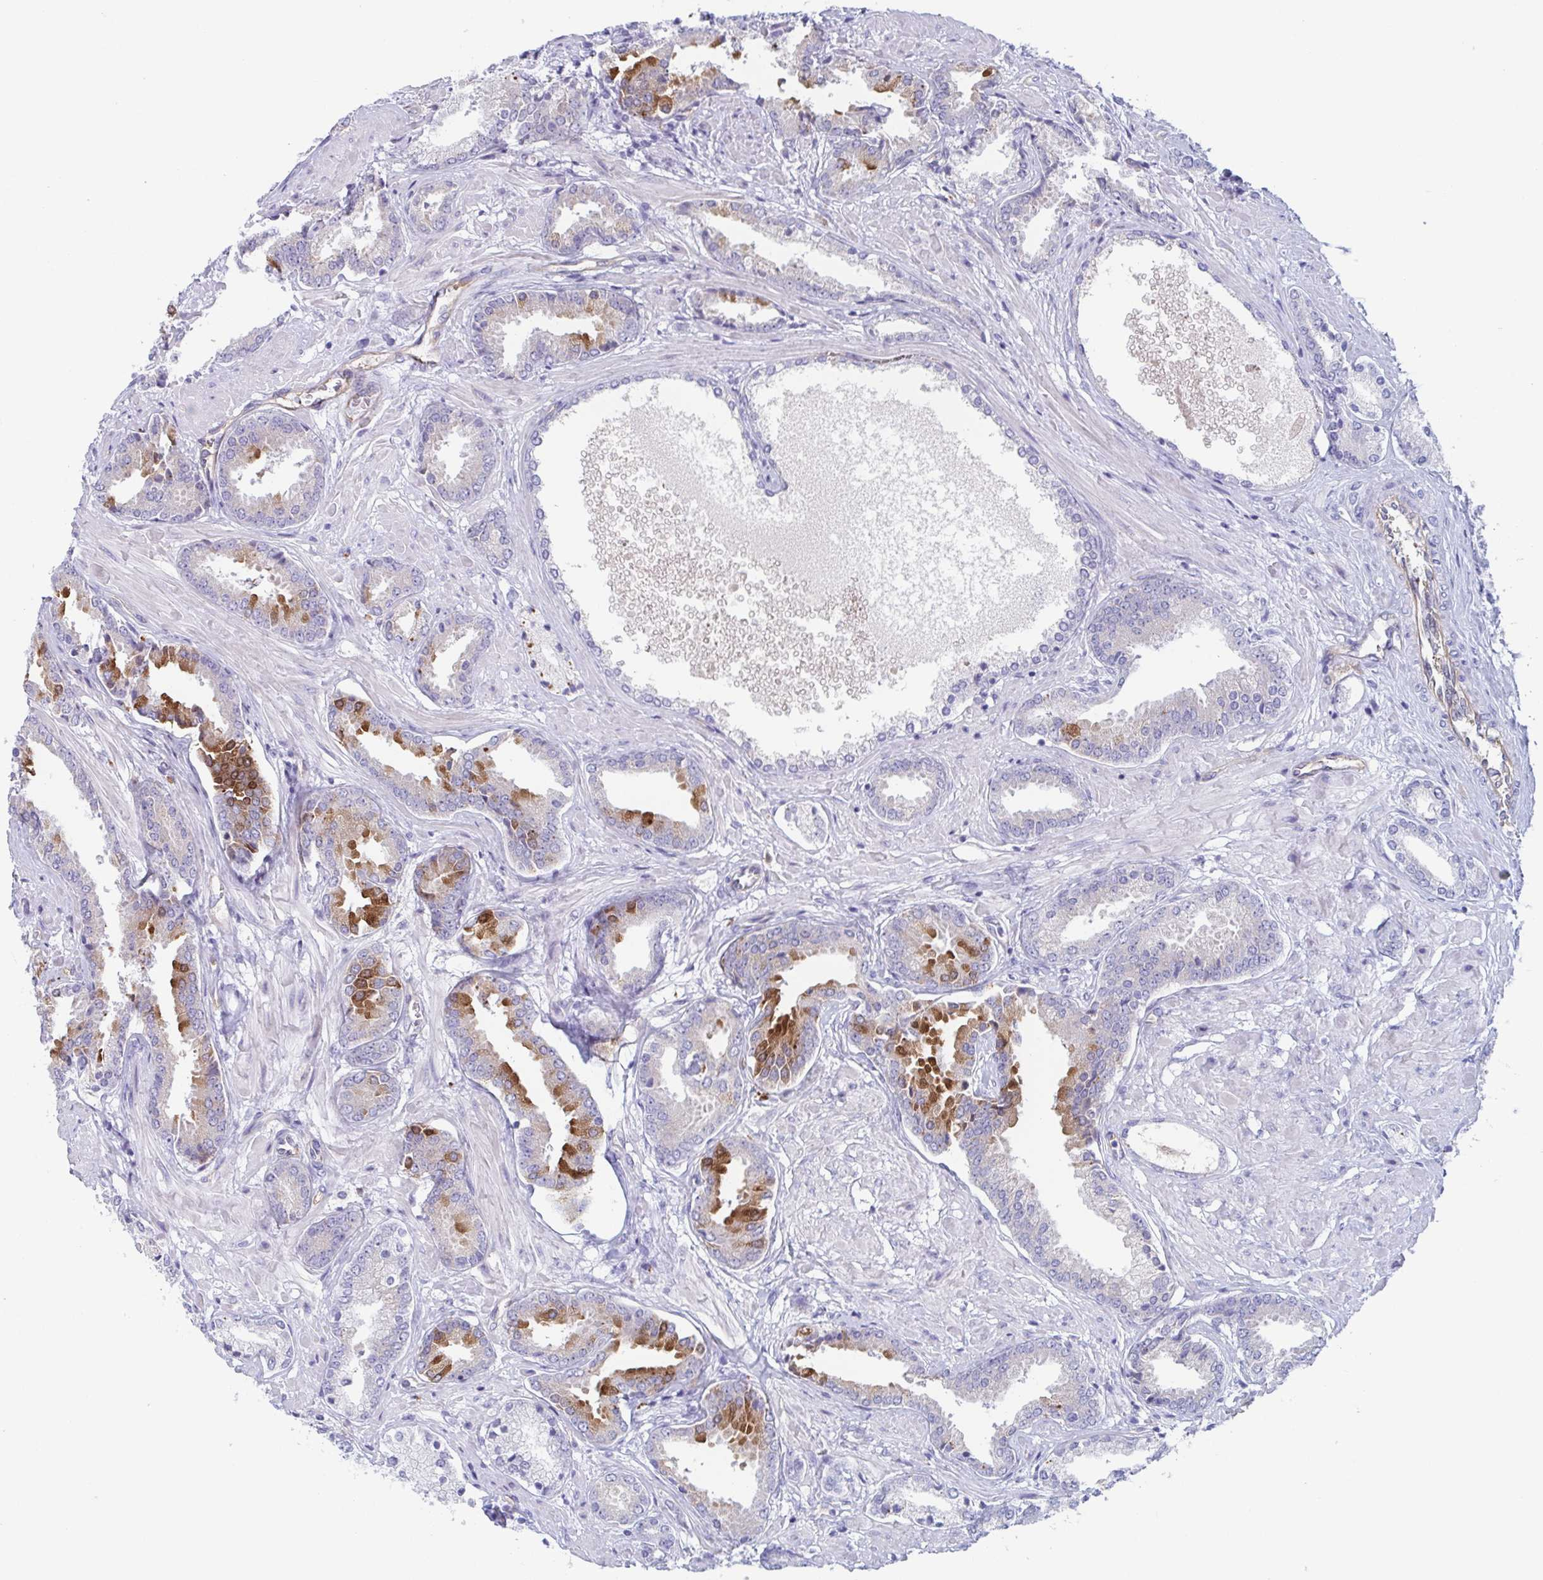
{"staining": {"intensity": "moderate", "quantity": "<25%", "location": "cytoplasmic/membranous"}, "tissue": "prostate cancer", "cell_type": "Tumor cells", "image_type": "cancer", "snomed": [{"axis": "morphology", "description": "Adenocarcinoma, High grade"}, {"axis": "topography", "description": "Prostate"}], "caption": "Brown immunohistochemical staining in high-grade adenocarcinoma (prostate) demonstrates moderate cytoplasmic/membranous expression in about <25% of tumor cells.", "gene": "LYRM2", "patient": {"sex": "male", "age": 56}}